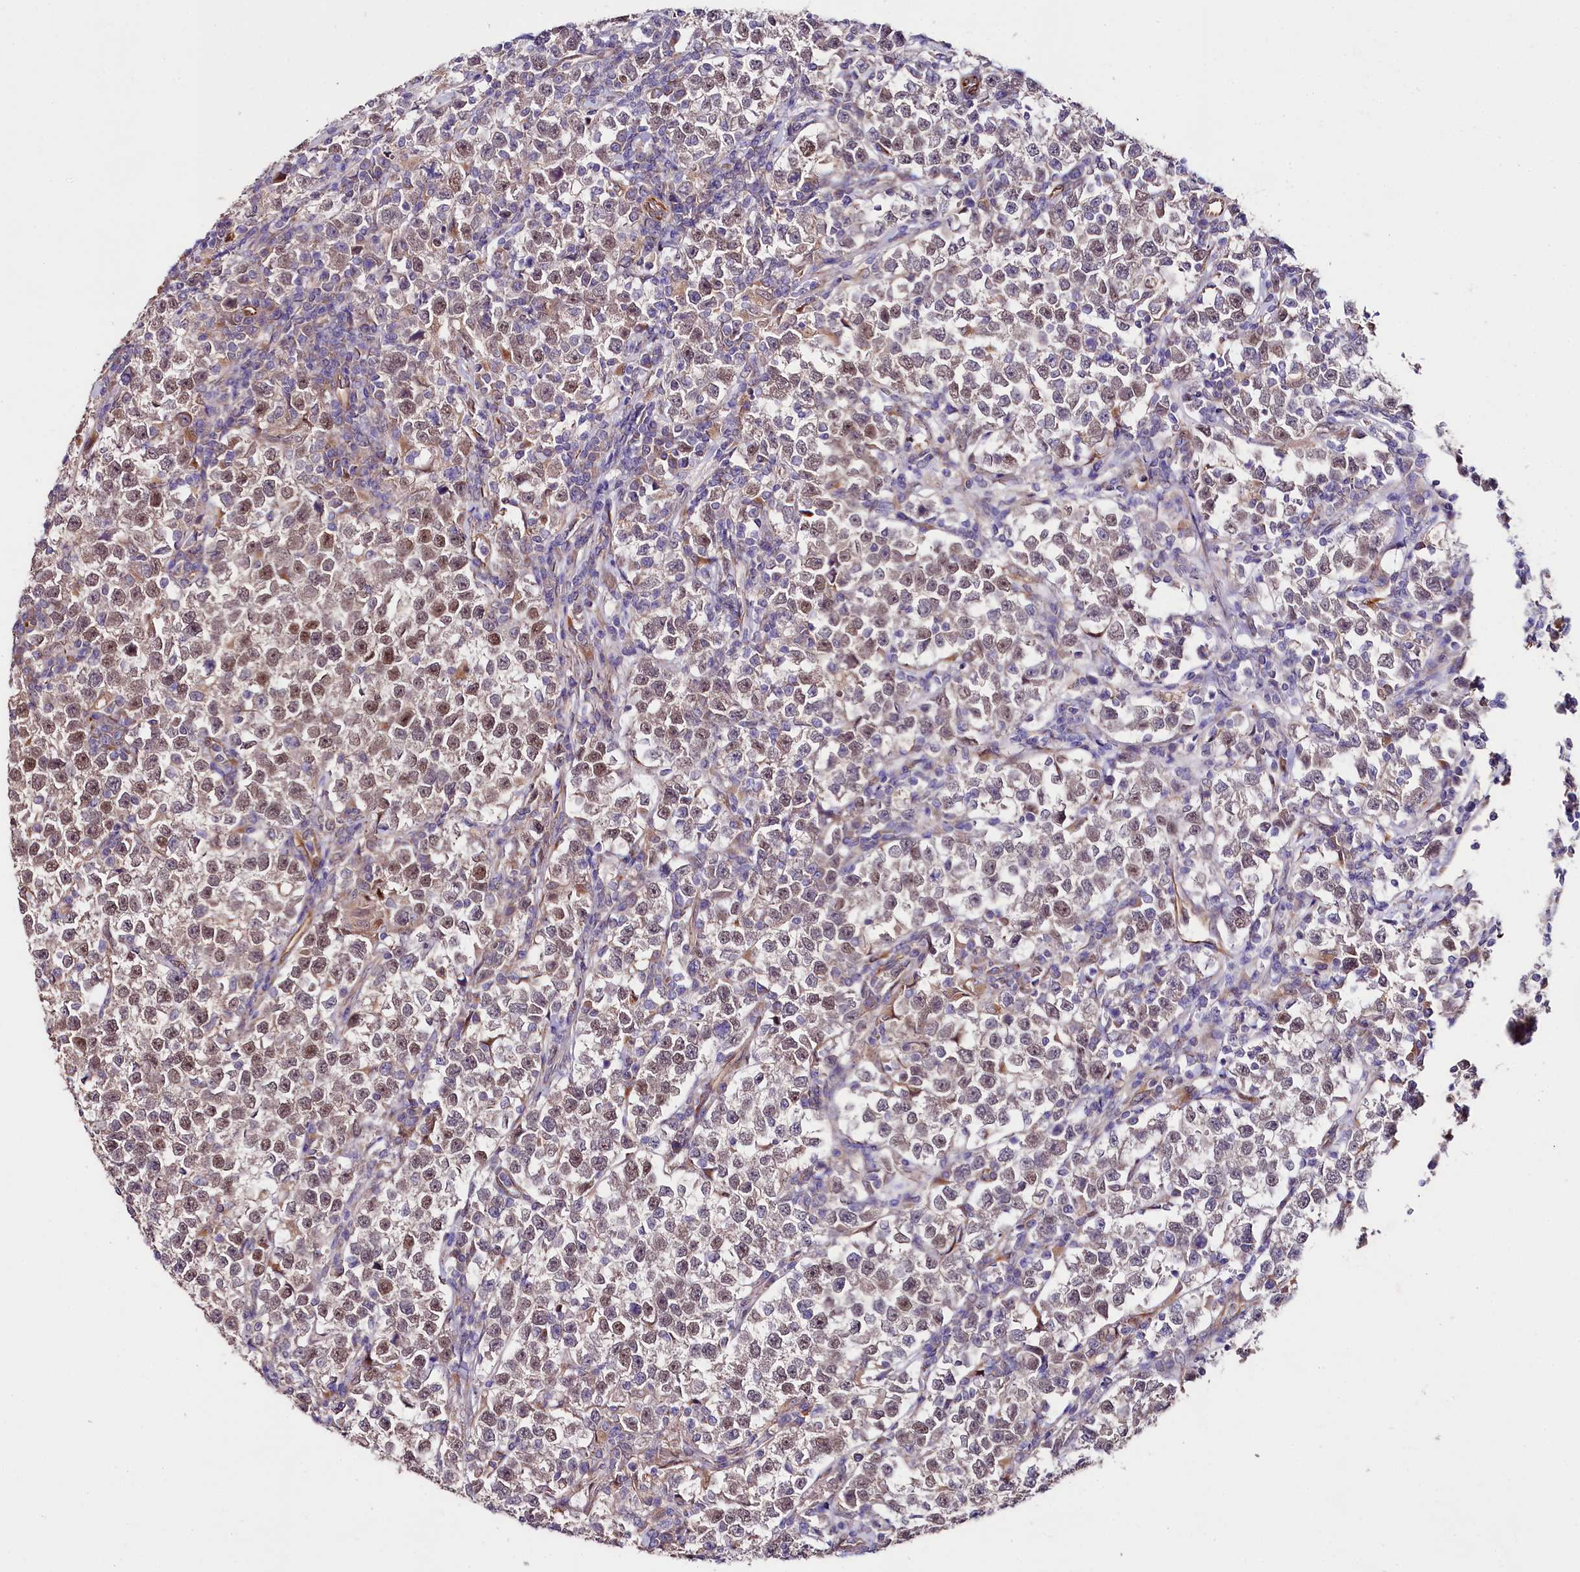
{"staining": {"intensity": "moderate", "quantity": "25%-75%", "location": "nuclear"}, "tissue": "testis cancer", "cell_type": "Tumor cells", "image_type": "cancer", "snomed": [{"axis": "morphology", "description": "Normal tissue, NOS"}, {"axis": "morphology", "description": "Seminoma, NOS"}, {"axis": "topography", "description": "Testis"}], "caption": "Protein staining of testis seminoma tissue shows moderate nuclear positivity in approximately 25%-75% of tumor cells. (IHC, brightfield microscopy, high magnification).", "gene": "TTC12", "patient": {"sex": "male", "age": 43}}